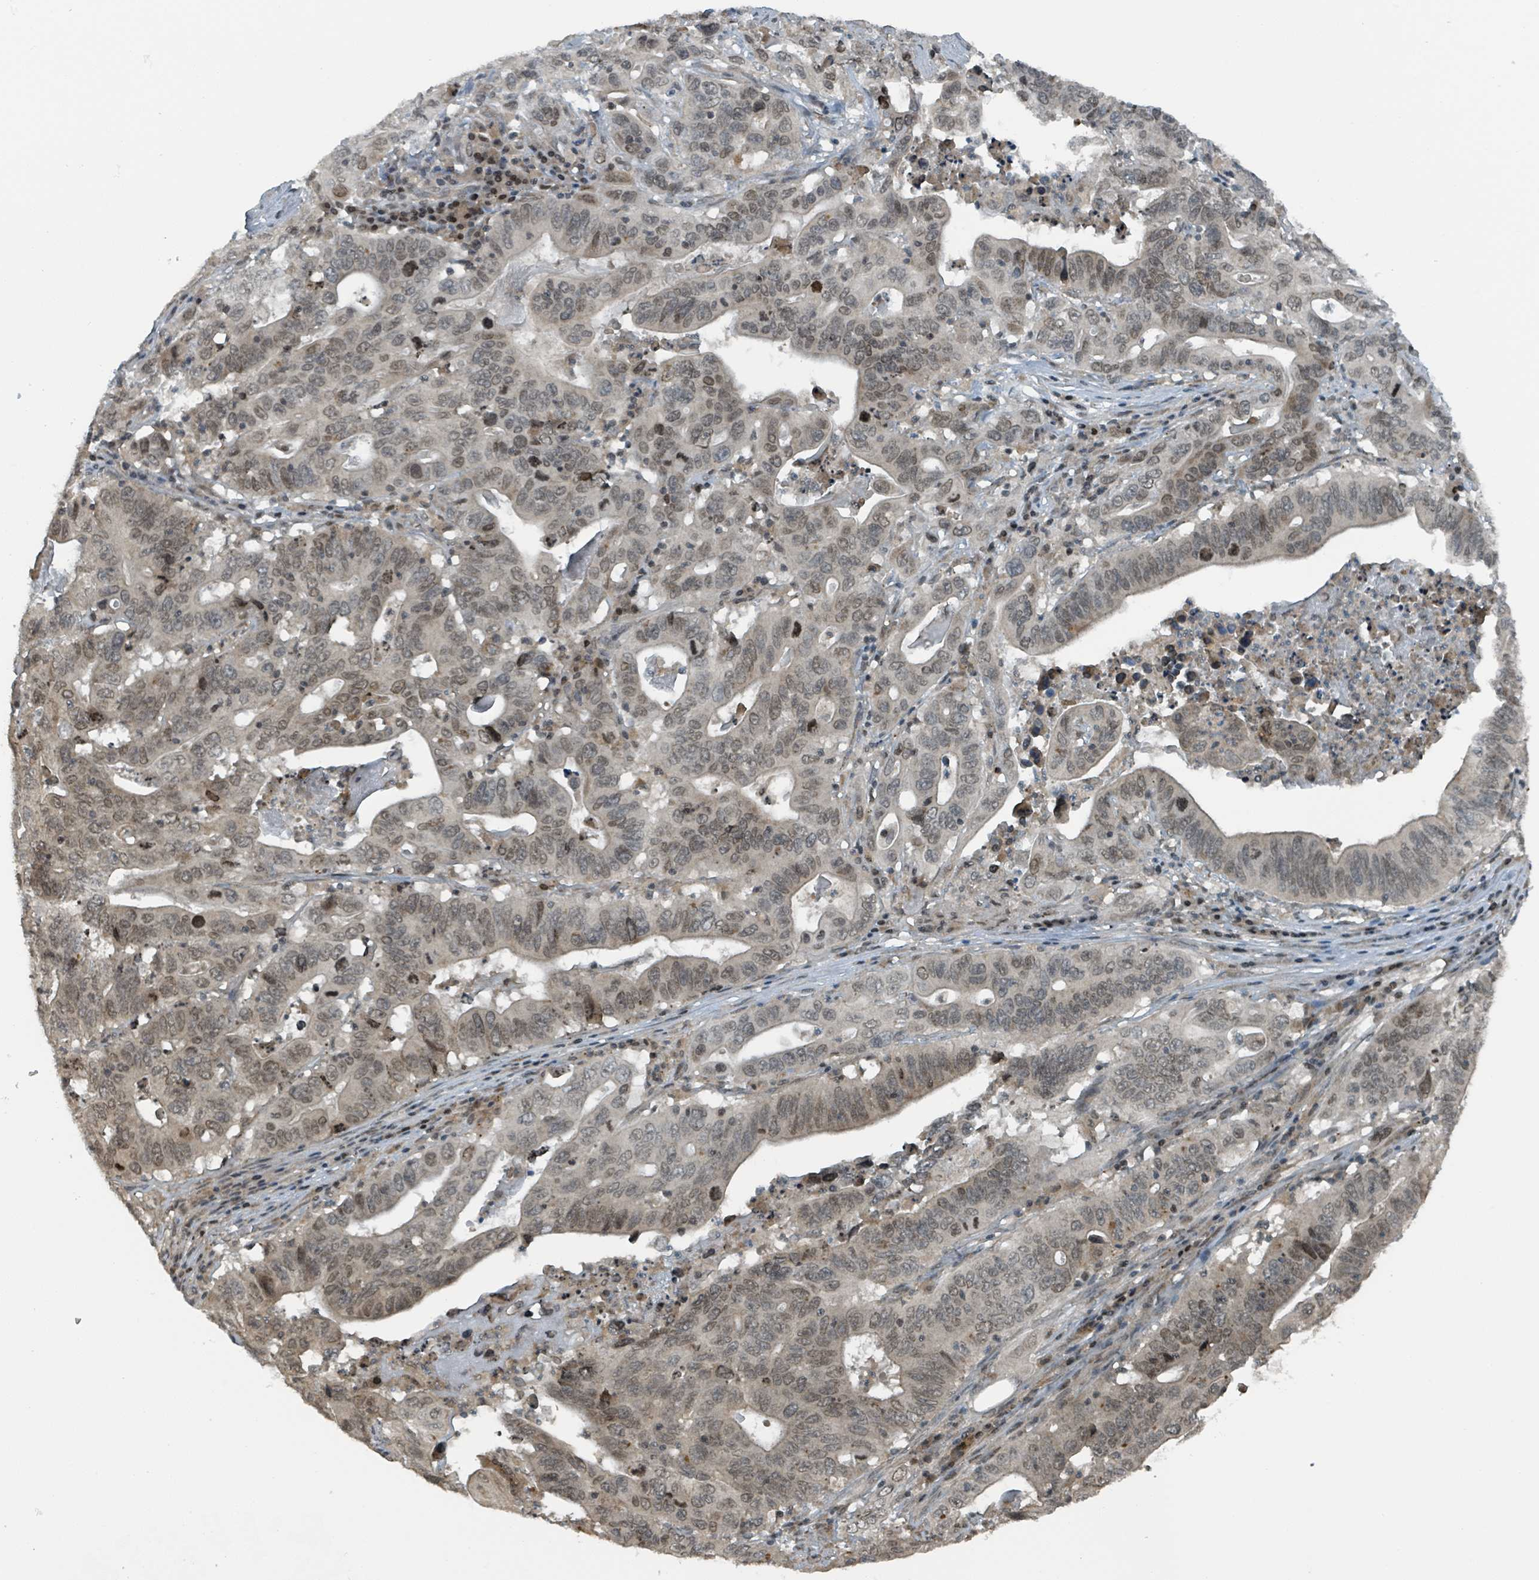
{"staining": {"intensity": "moderate", "quantity": "<25%", "location": "nuclear"}, "tissue": "lung cancer", "cell_type": "Tumor cells", "image_type": "cancer", "snomed": [{"axis": "morphology", "description": "Adenocarcinoma, NOS"}, {"axis": "topography", "description": "Lung"}], "caption": "Lung cancer was stained to show a protein in brown. There is low levels of moderate nuclear positivity in approximately <25% of tumor cells. (brown staining indicates protein expression, while blue staining denotes nuclei).", "gene": "PHIP", "patient": {"sex": "female", "age": 60}}